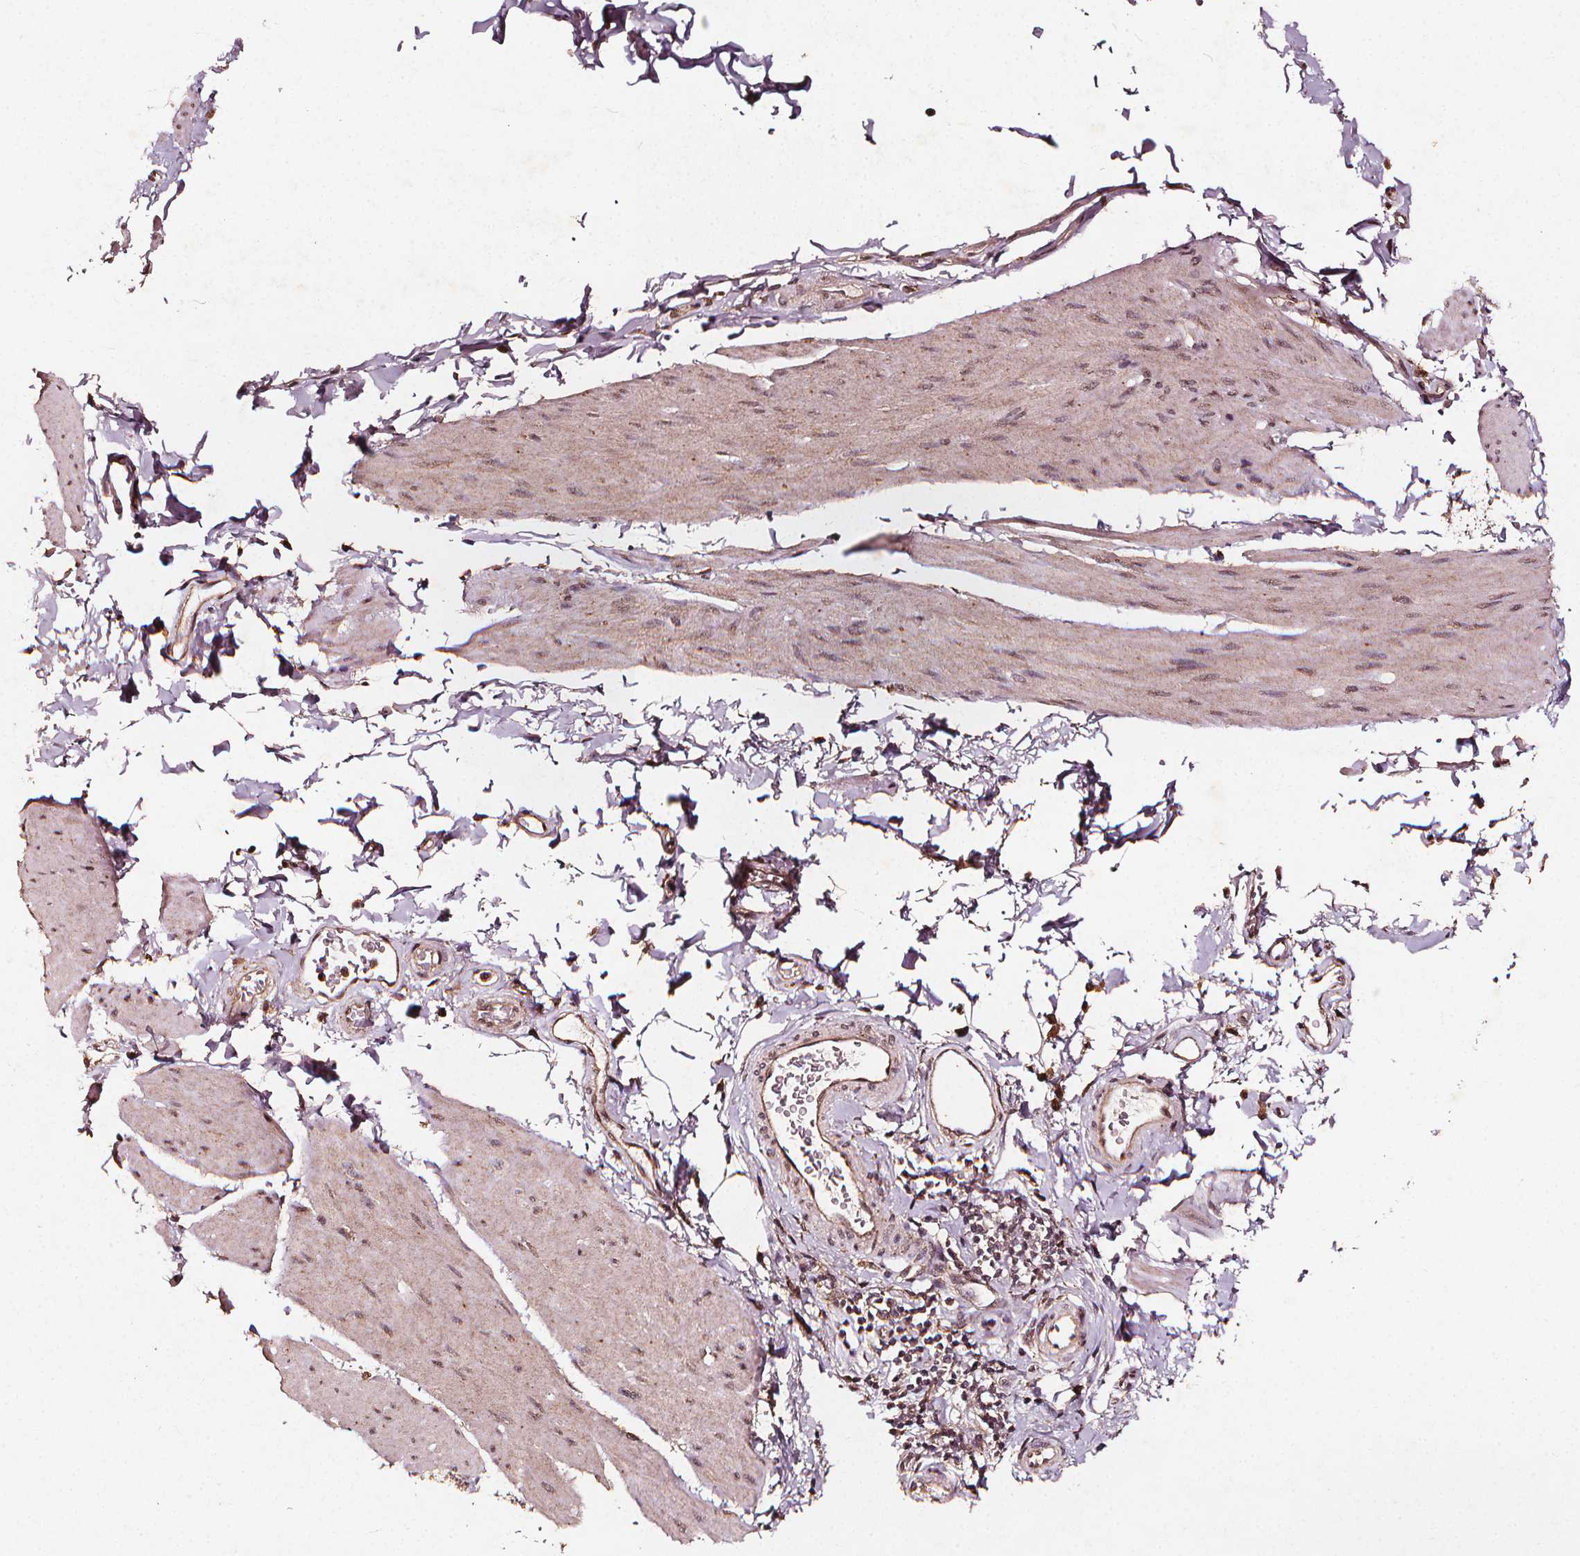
{"staining": {"intensity": "weak", "quantity": "25%-75%", "location": "cytoplasmic/membranous,nuclear"}, "tissue": "smooth muscle", "cell_type": "Smooth muscle cells", "image_type": "normal", "snomed": [{"axis": "morphology", "description": "Normal tissue, NOS"}, {"axis": "topography", "description": "Adipose tissue"}, {"axis": "topography", "description": "Smooth muscle"}, {"axis": "topography", "description": "Peripheral nerve tissue"}], "caption": "The immunohistochemical stain shows weak cytoplasmic/membranous,nuclear staining in smooth muscle cells of unremarkable smooth muscle. (DAB = brown stain, brightfield microscopy at high magnification).", "gene": "ABCA1", "patient": {"sex": "male", "age": 83}}